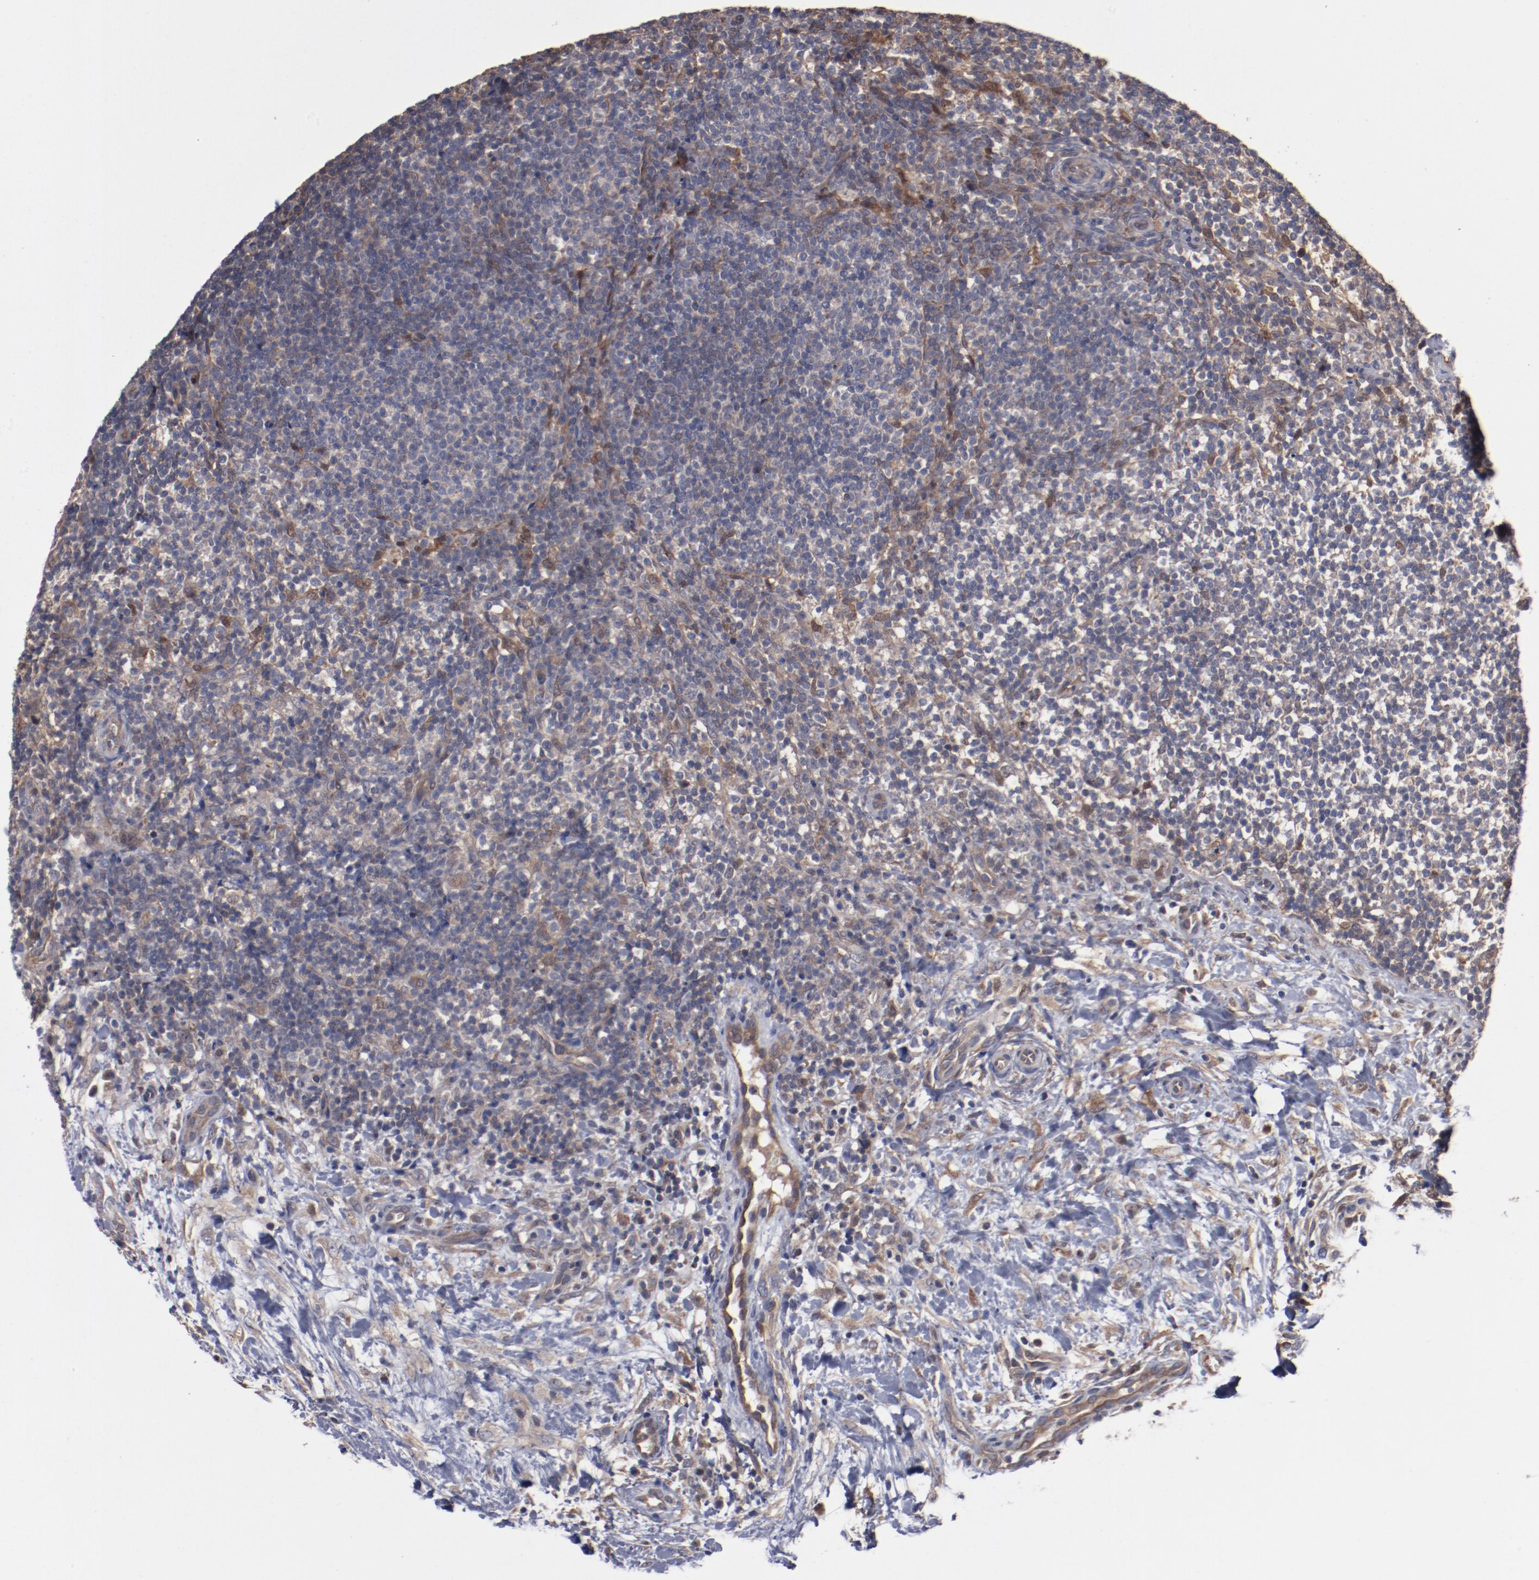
{"staining": {"intensity": "weak", "quantity": "<25%", "location": "cytoplasmic/membranous"}, "tissue": "lymphoma", "cell_type": "Tumor cells", "image_type": "cancer", "snomed": [{"axis": "morphology", "description": "Malignant lymphoma, non-Hodgkin's type, Low grade"}, {"axis": "topography", "description": "Lymph node"}], "caption": "Tumor cells show no significant staining in low-grade malignant lymphoma, non-Hodgkin's type. (Immunohistochemistry (ihc), brightfield microscopy, high magnification).", "gene": "DNAAF2", "patient": {"sex": "female", "age": 76}}